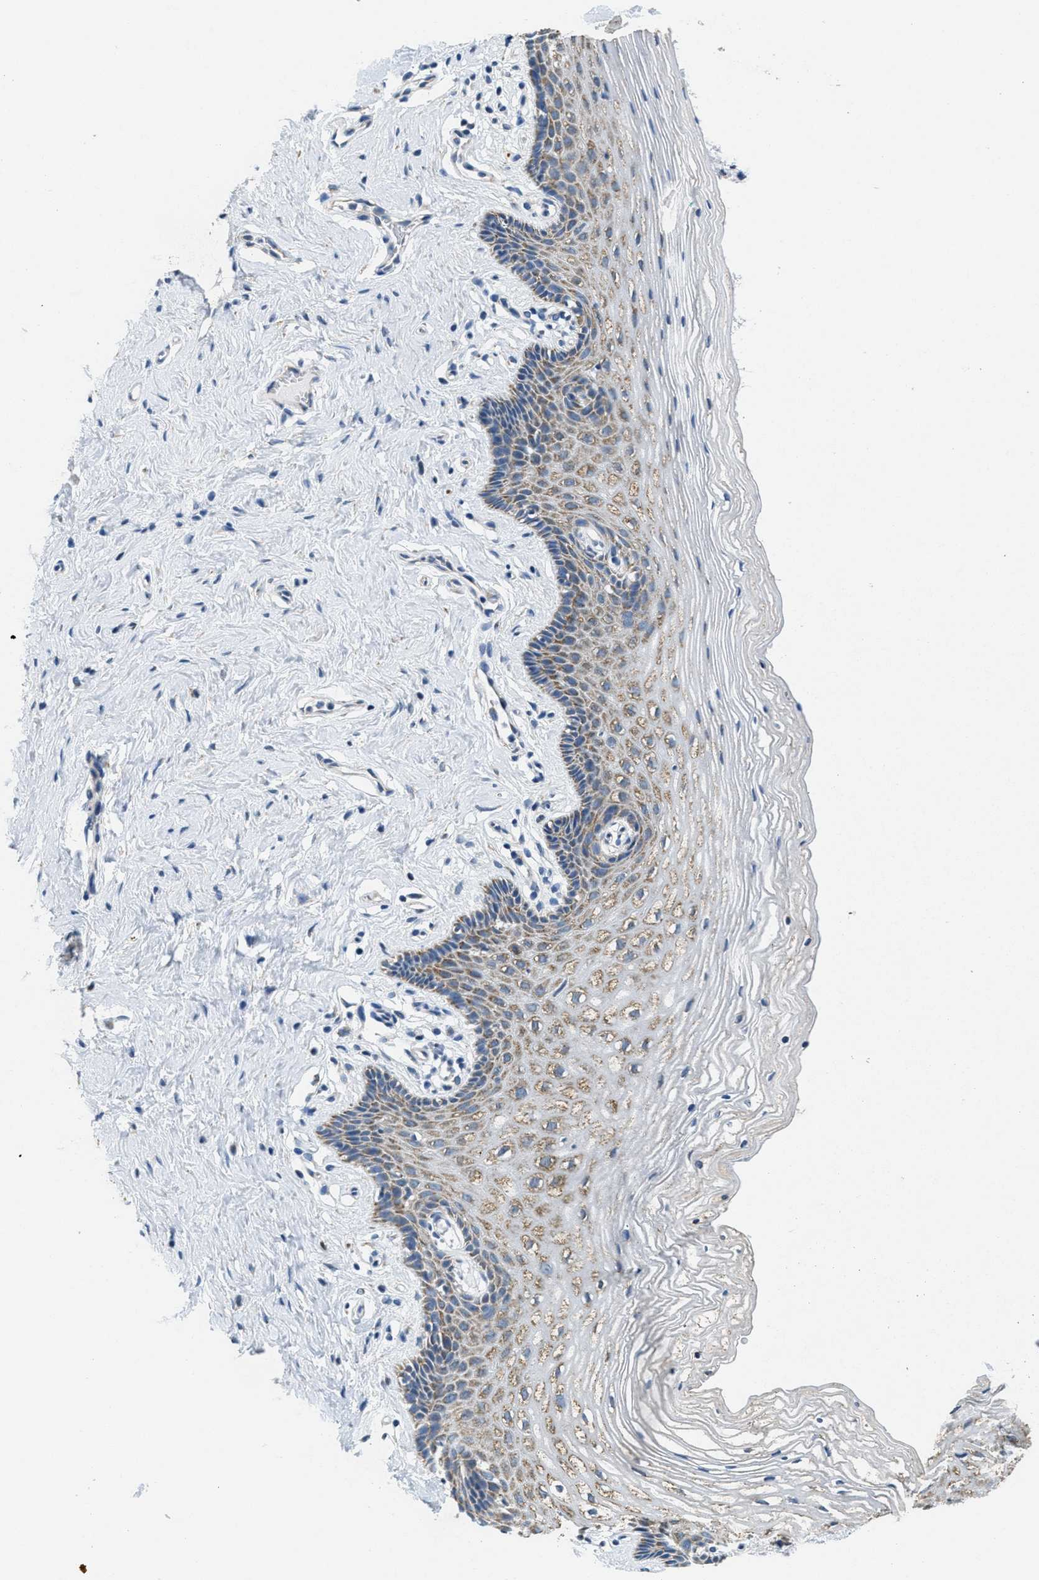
{"staining": {"intensity": "weak", "quantity": ">75%", "location": "cytoplasmic/membranous"}, "tissue": "vagina", "cell_type": "Squamous epithelial cells", "image_type": "normal", "snomed": [{"axis": "morphology", "description": "Normal tissue, NOS"}, {"axis": "topography", "description": "Vagina"}], "caption": "Protein staining demonstrates weak cytoplasmic/membranous positivity in about >75% of squamous epithelial cells in unremarkable vagina. Nuclei are stained in blue.", "gene": "TOMM70", "patient": {"sex": "female", "age": 32}}